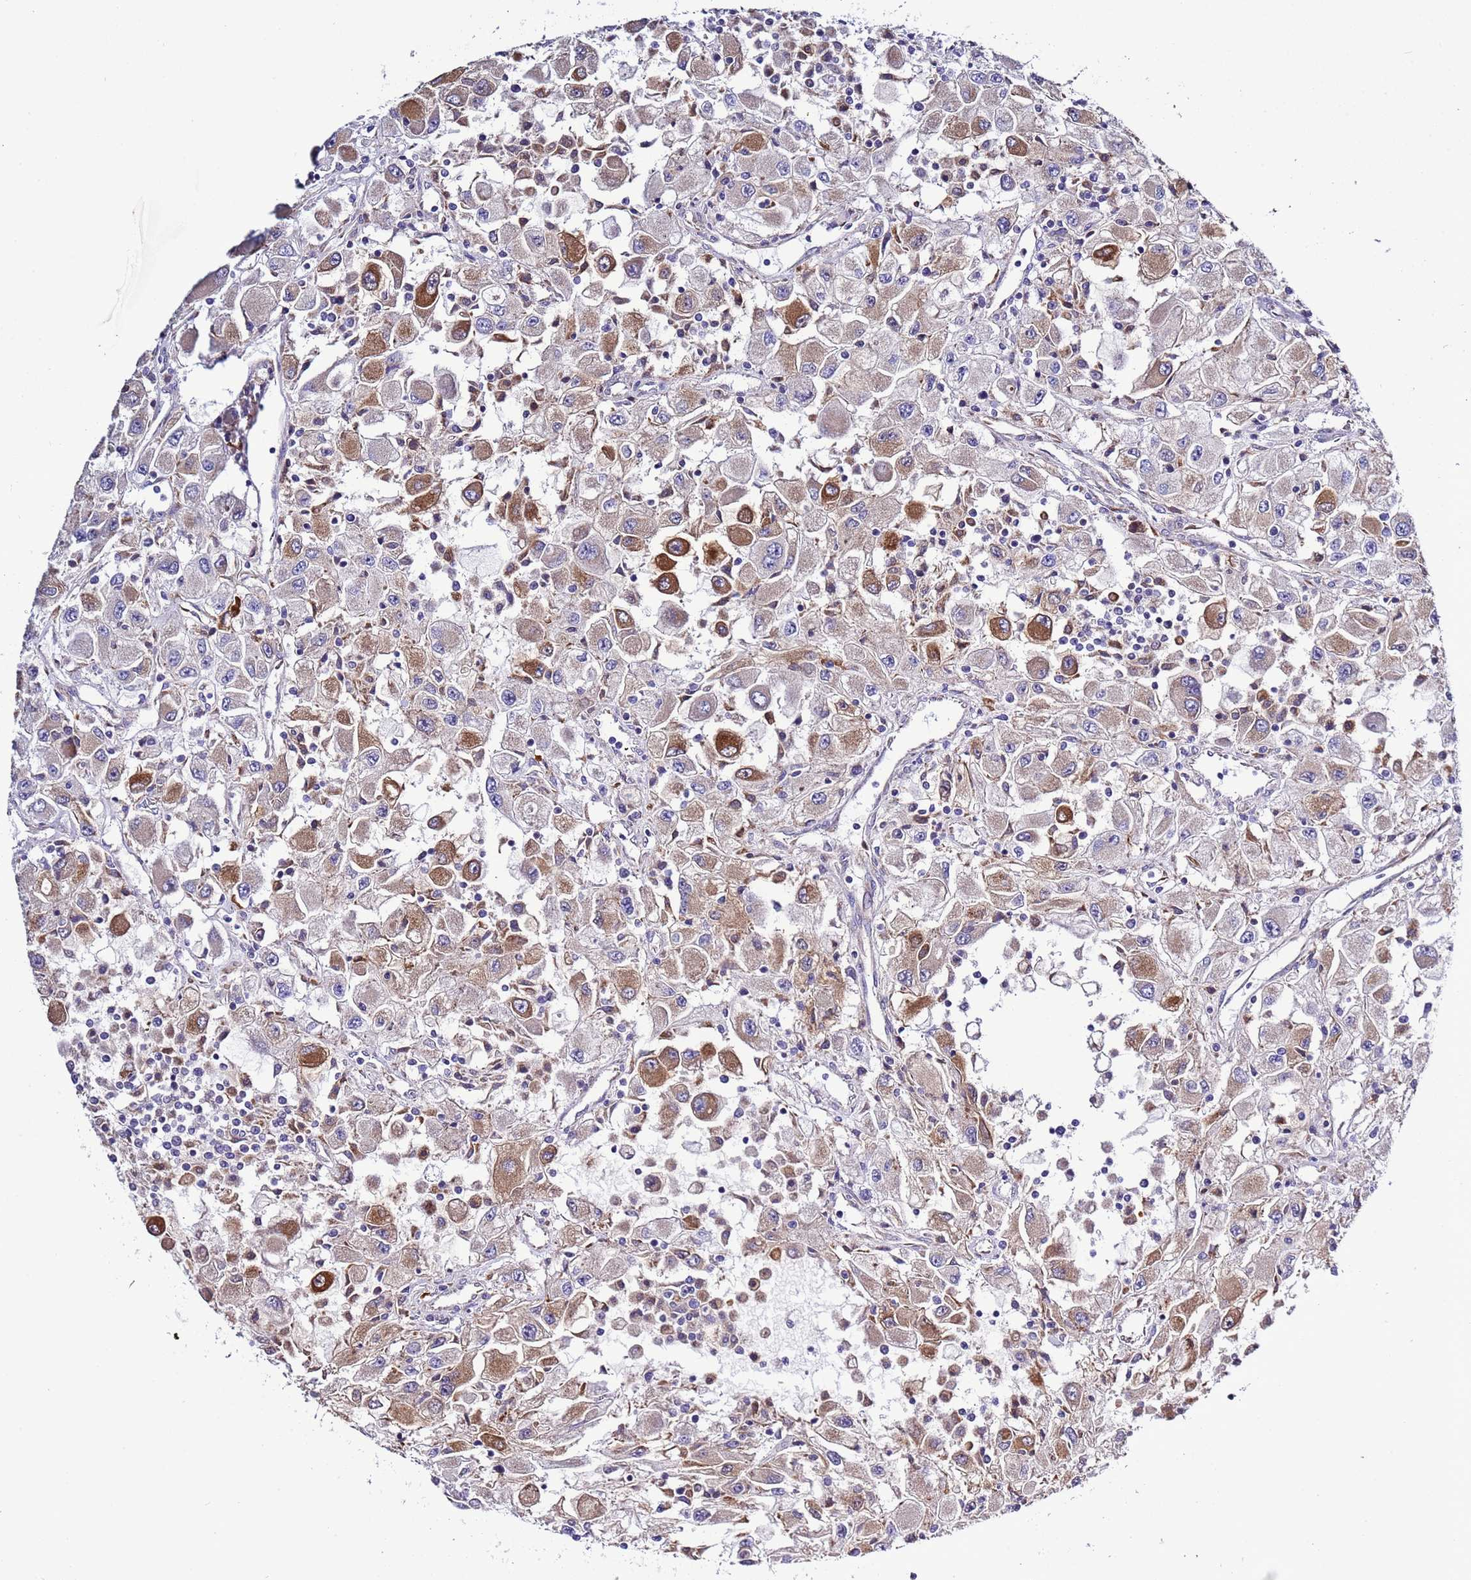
{"staining": {"intensity": "moderate", "quantity": "<25%", "location": "cytoplasmic/membranous"}, "tissue": "renal cancer", "cell_type": "Tumor cells", "image_type": "cancer", "snomed": [{"axis": "morphology", "description": "Adenocarcinoma, NOS"}, {"axis": "topography", "description": "Kidney"}], "caption": "Protein analysis of renal cancer tissue reveals moderate cytoplasmic/membranous positivity in approximately <25% of tumor cells.", "gene": "SPCS1", "patient": {"sex": "female", "age": 67}}